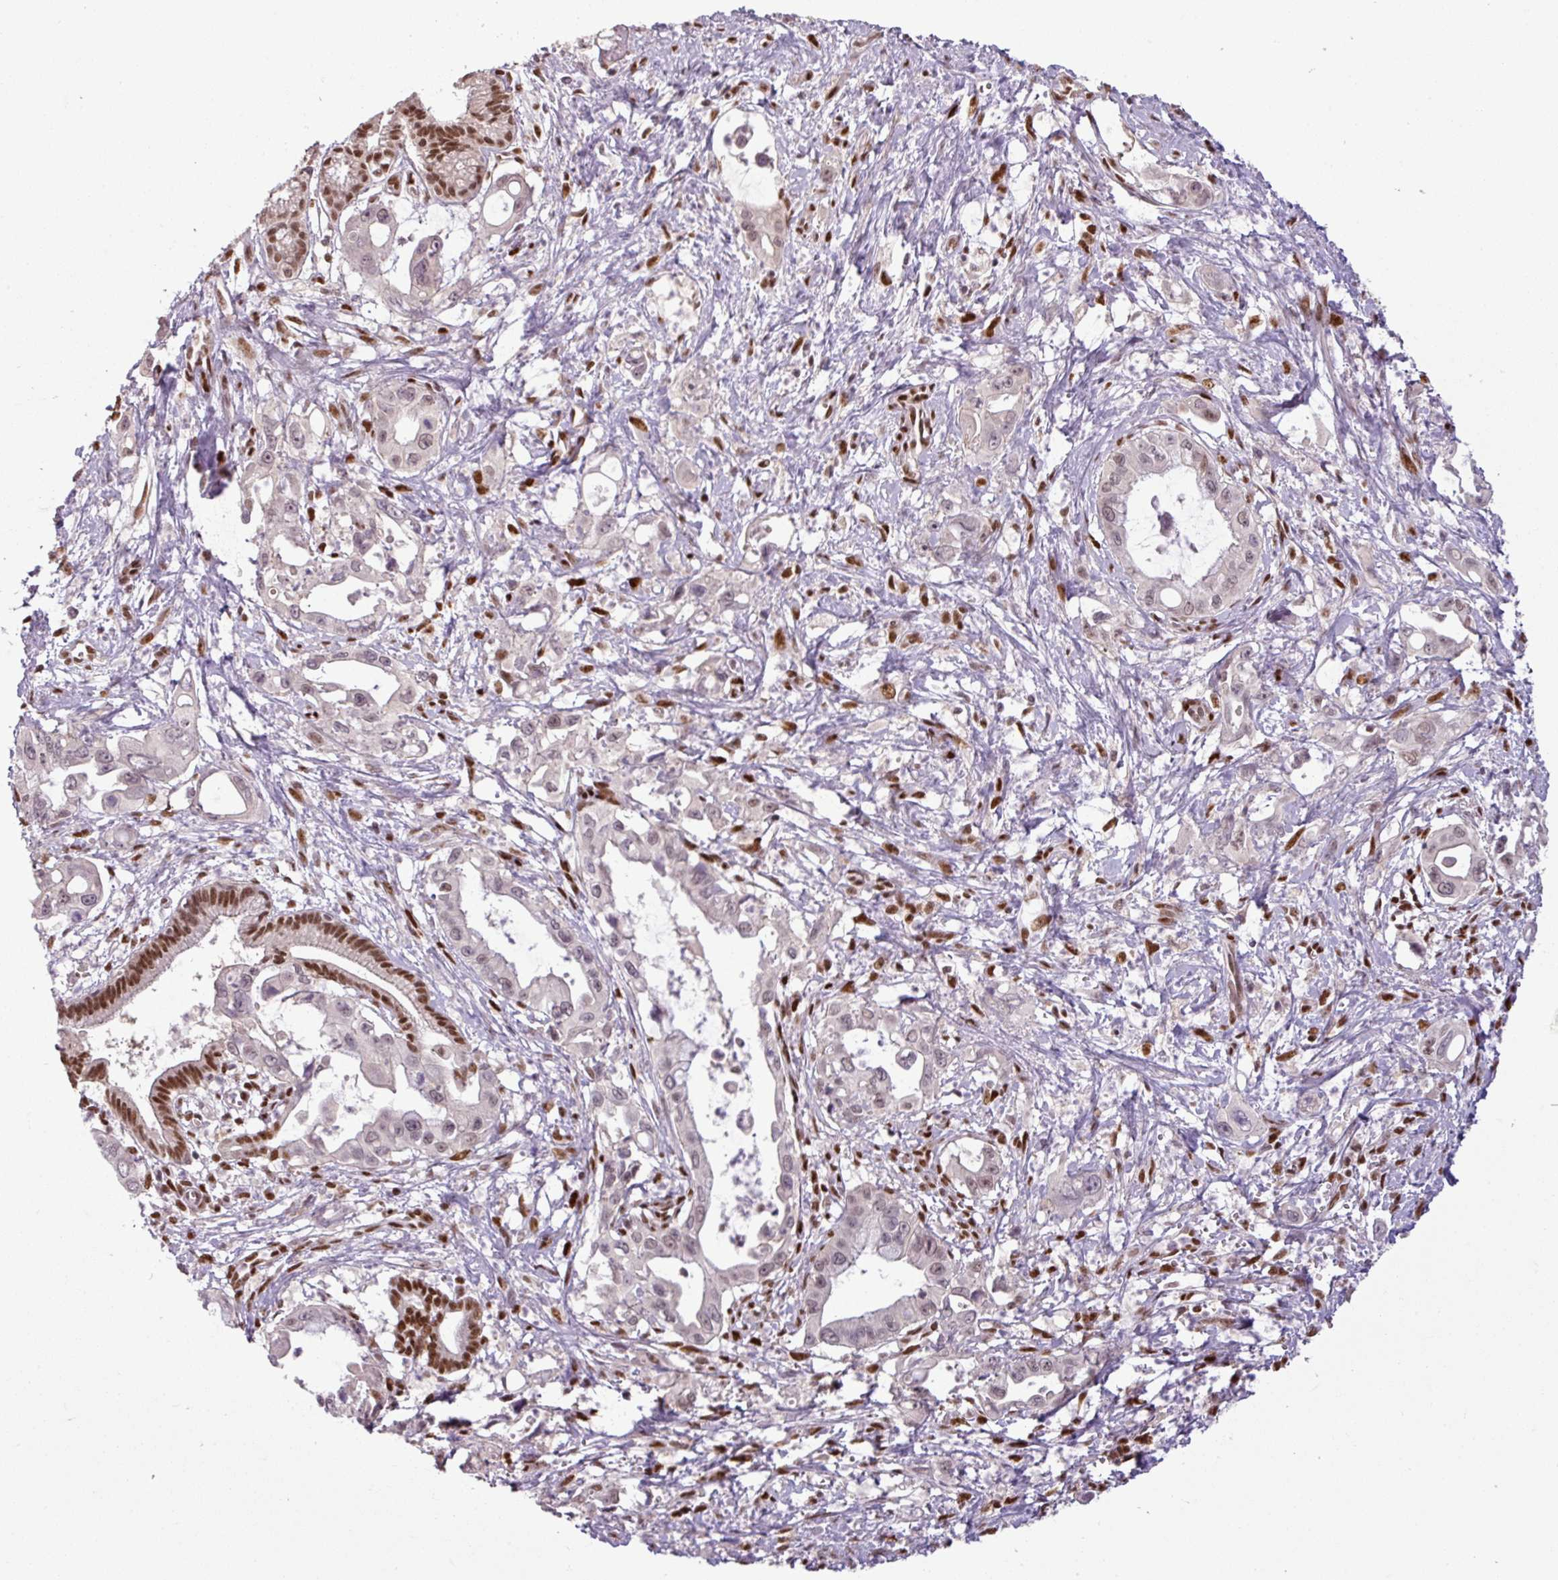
{"staining": {"intensity": "moderate", "quantity": "<25%", "location": "nuclear"}, "tissue": "pancreatic cancer", "cell_type": "Tumor cells", "image_type": "cancer", "snomed": [{"axis": "morphology", "description": "Adenocarcinoma, NOS"}, {"axis": "topography", "description": "Pancreas"}], "caption": "Immunohistochemistry staining of adenocarcinoma (pancreatic), which exhibits low levels of moderate nuclear staining in about <25% of tumor cells indicating moderate nuclear protein expression. The staining was performed using DAB (brown) for protein detection and nuclei were counterstained in hematoxylin (blue).", "gene": "IRF2BPL", "patient": {"sex": "male", "age": 61}}